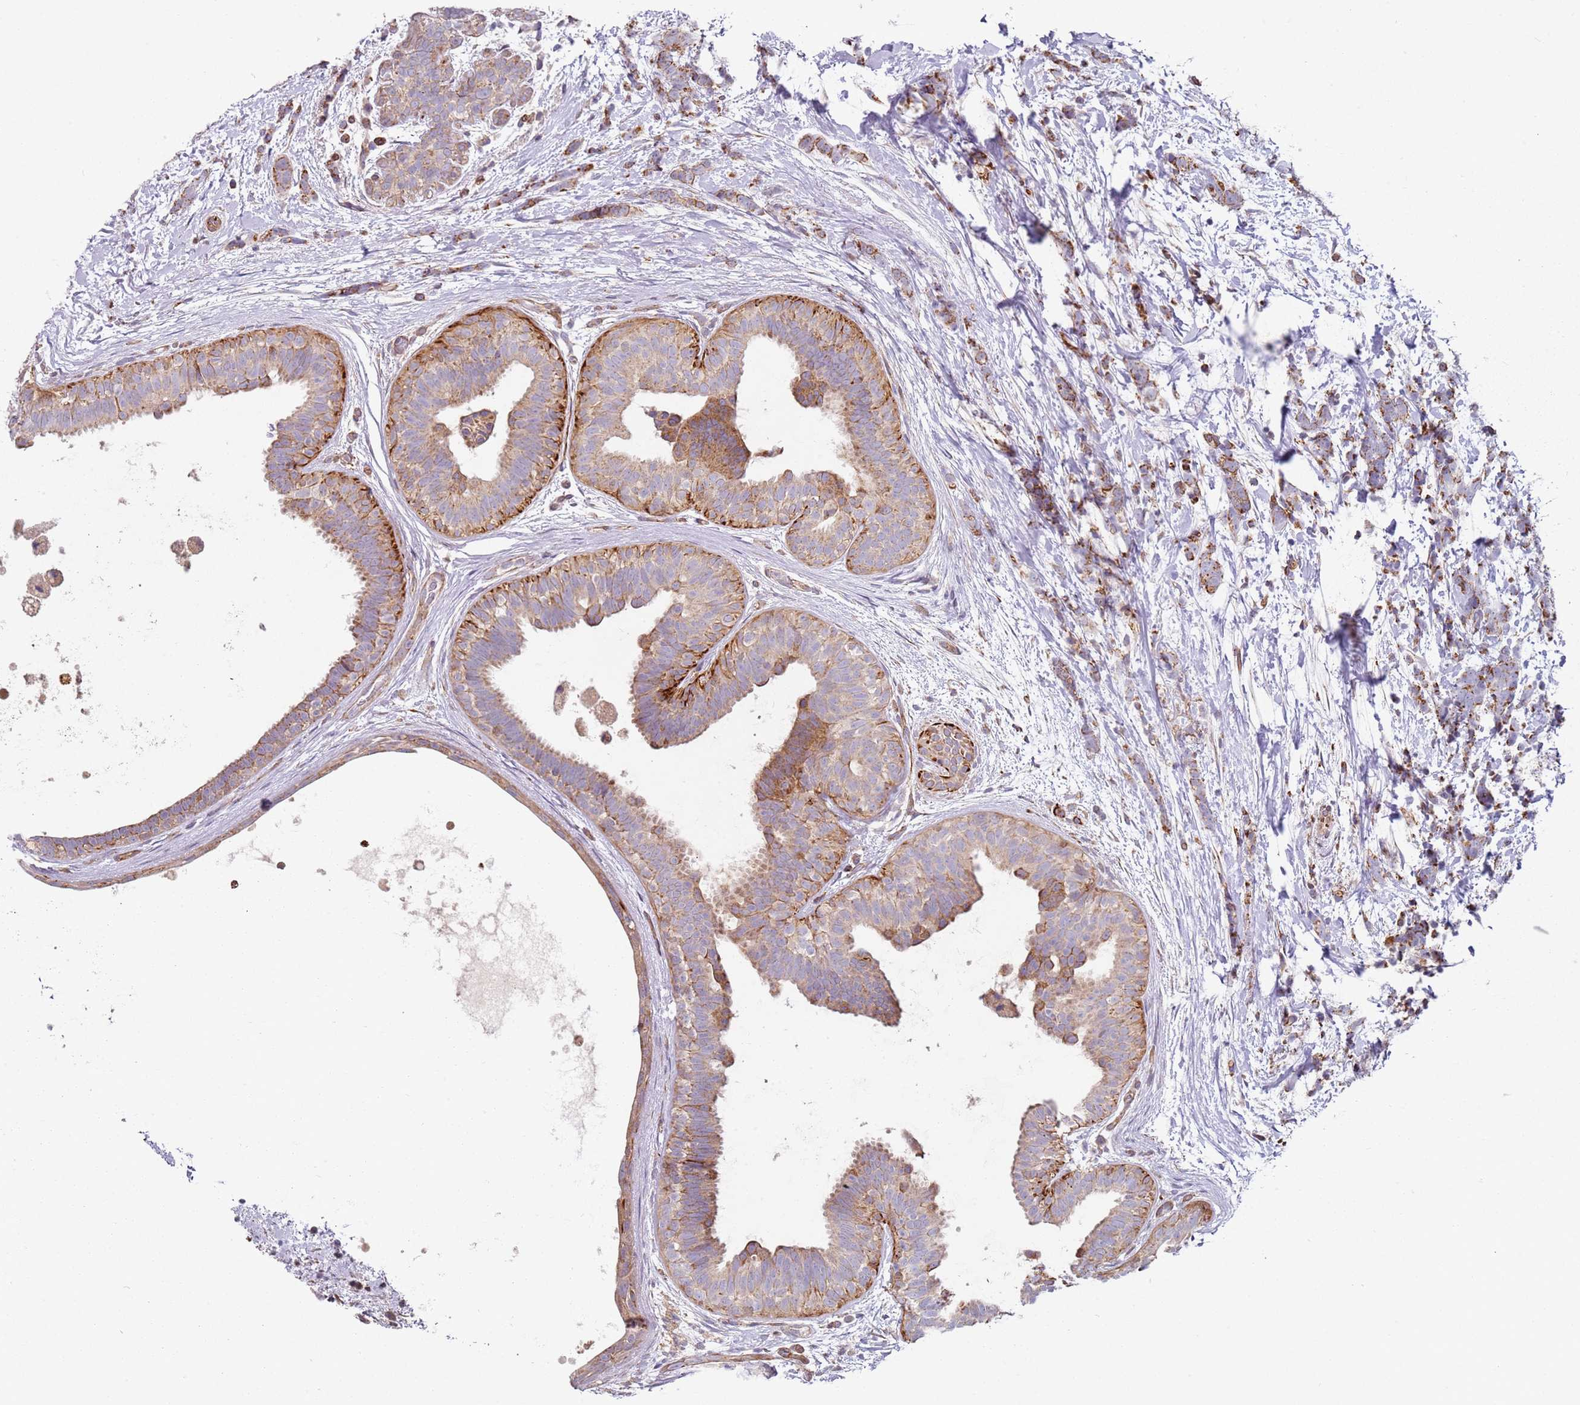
{"staining": {"intensity": "moderate", "quantity": ">75%", "location": "cytoplasmic/membranous"}, "tissue": "breast cancer", "cell_type": "Tumor cells", "image_type": "cancer", "snomed": [{"axis": "morphology", "description": "Lobular carcinoma"}, {"axis": "topography", "description": "Breast"}], "caption": "About >75% of tumor cells in breast lobular carcinoma reveal moderate cytoplasmic/membranous protein staining as visualized by brown immunohistochemical staining.", "gene": "ALS2", "patient": {"sex": "female", "age": 58}}